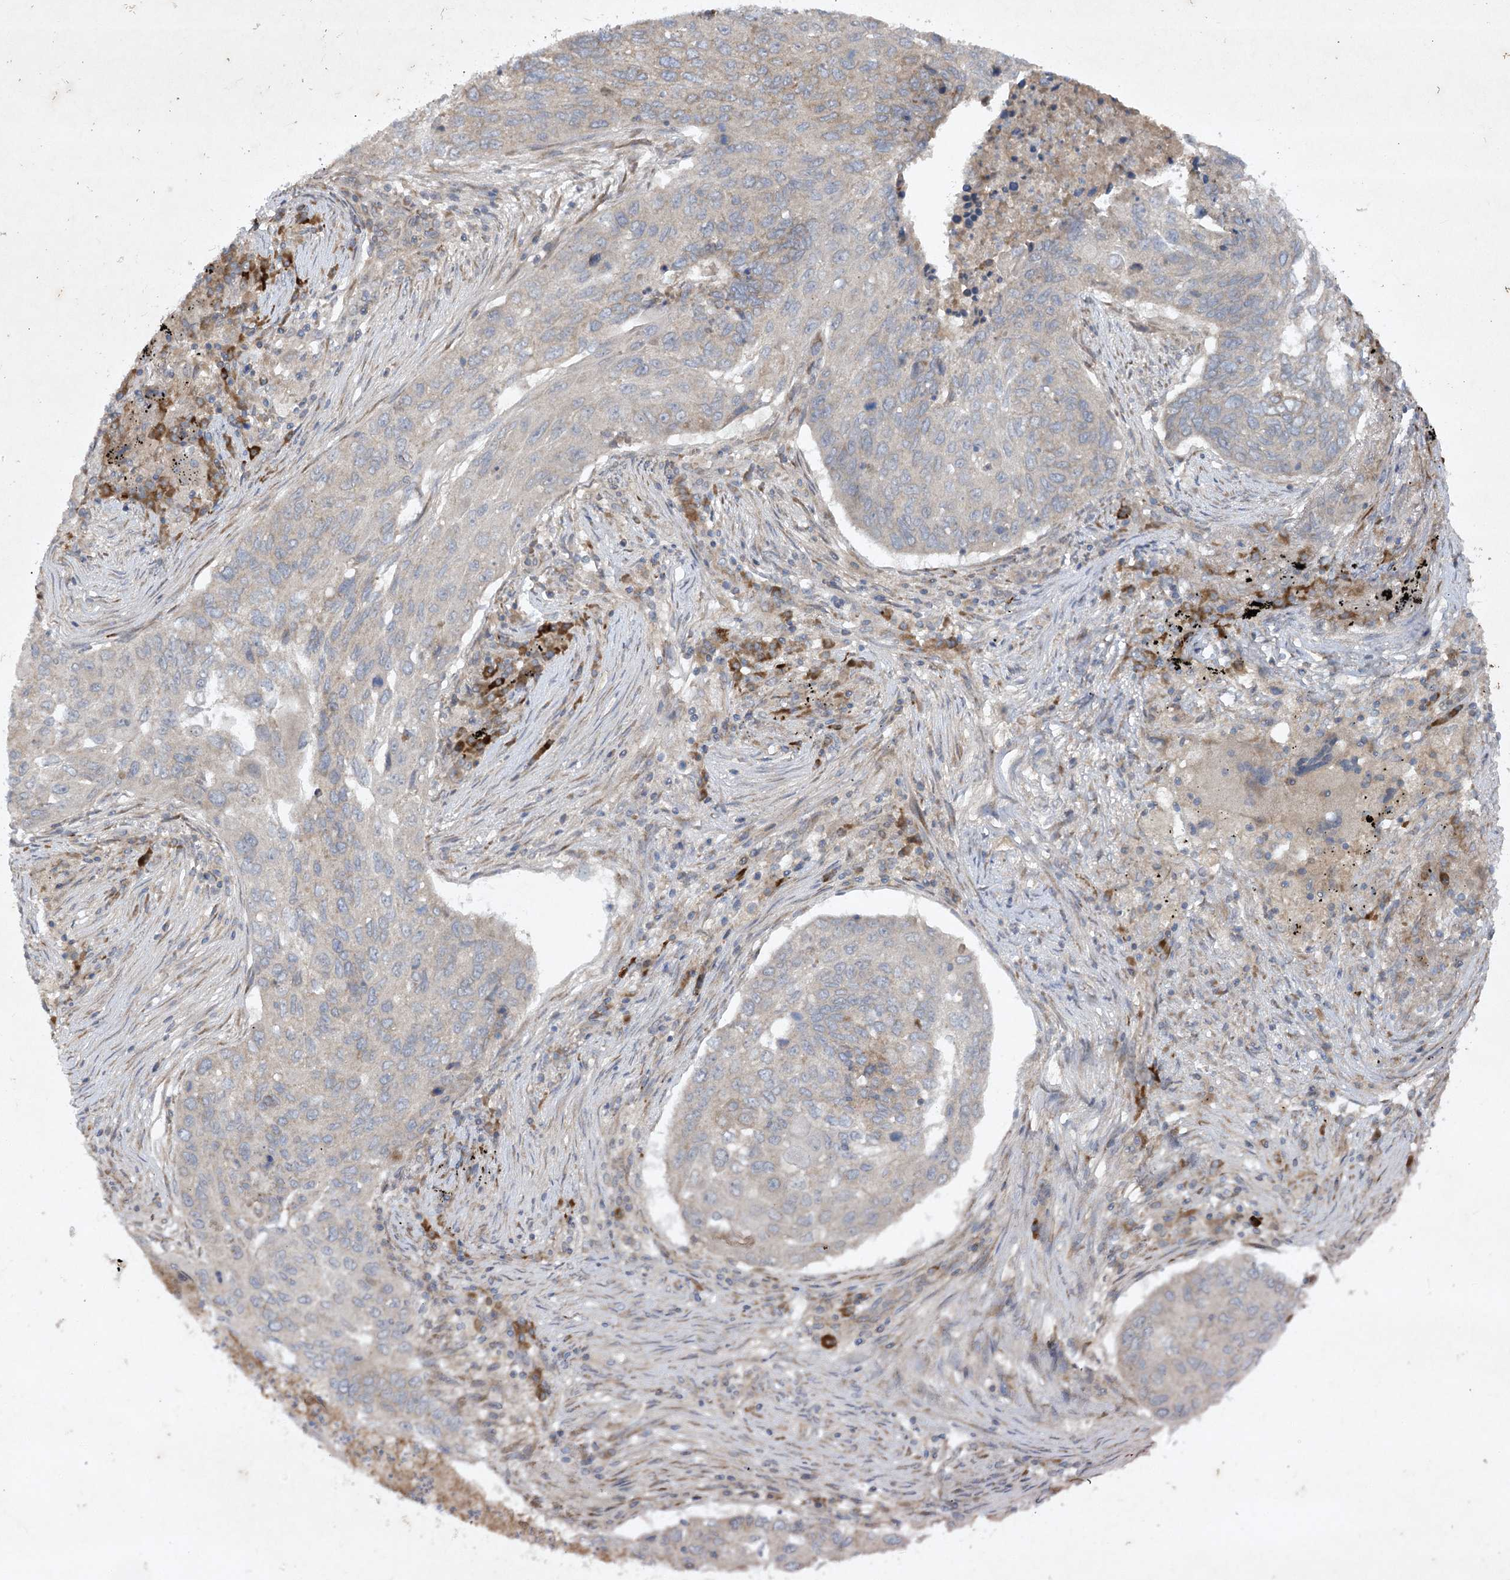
{"staining": {"intensity": "negative", "quantity": "none", "location": "none"}, "tissue": "lung cancer", "cell_type": "Tumor cells", "image_type": "cancer", "snomed": [{"axis": "morphology", "description": "Squamous cell carcinoma, NOS"}, {"axis": "topography", "description": "Lung"}], "caption": "Lung cancer (squamous cell carcinoma) was stained to show a protein in brown. There is no significant staining in tumor cells.", "gene": "TRAF3IP1", "patient": {"sex": "female", "age": 63}}